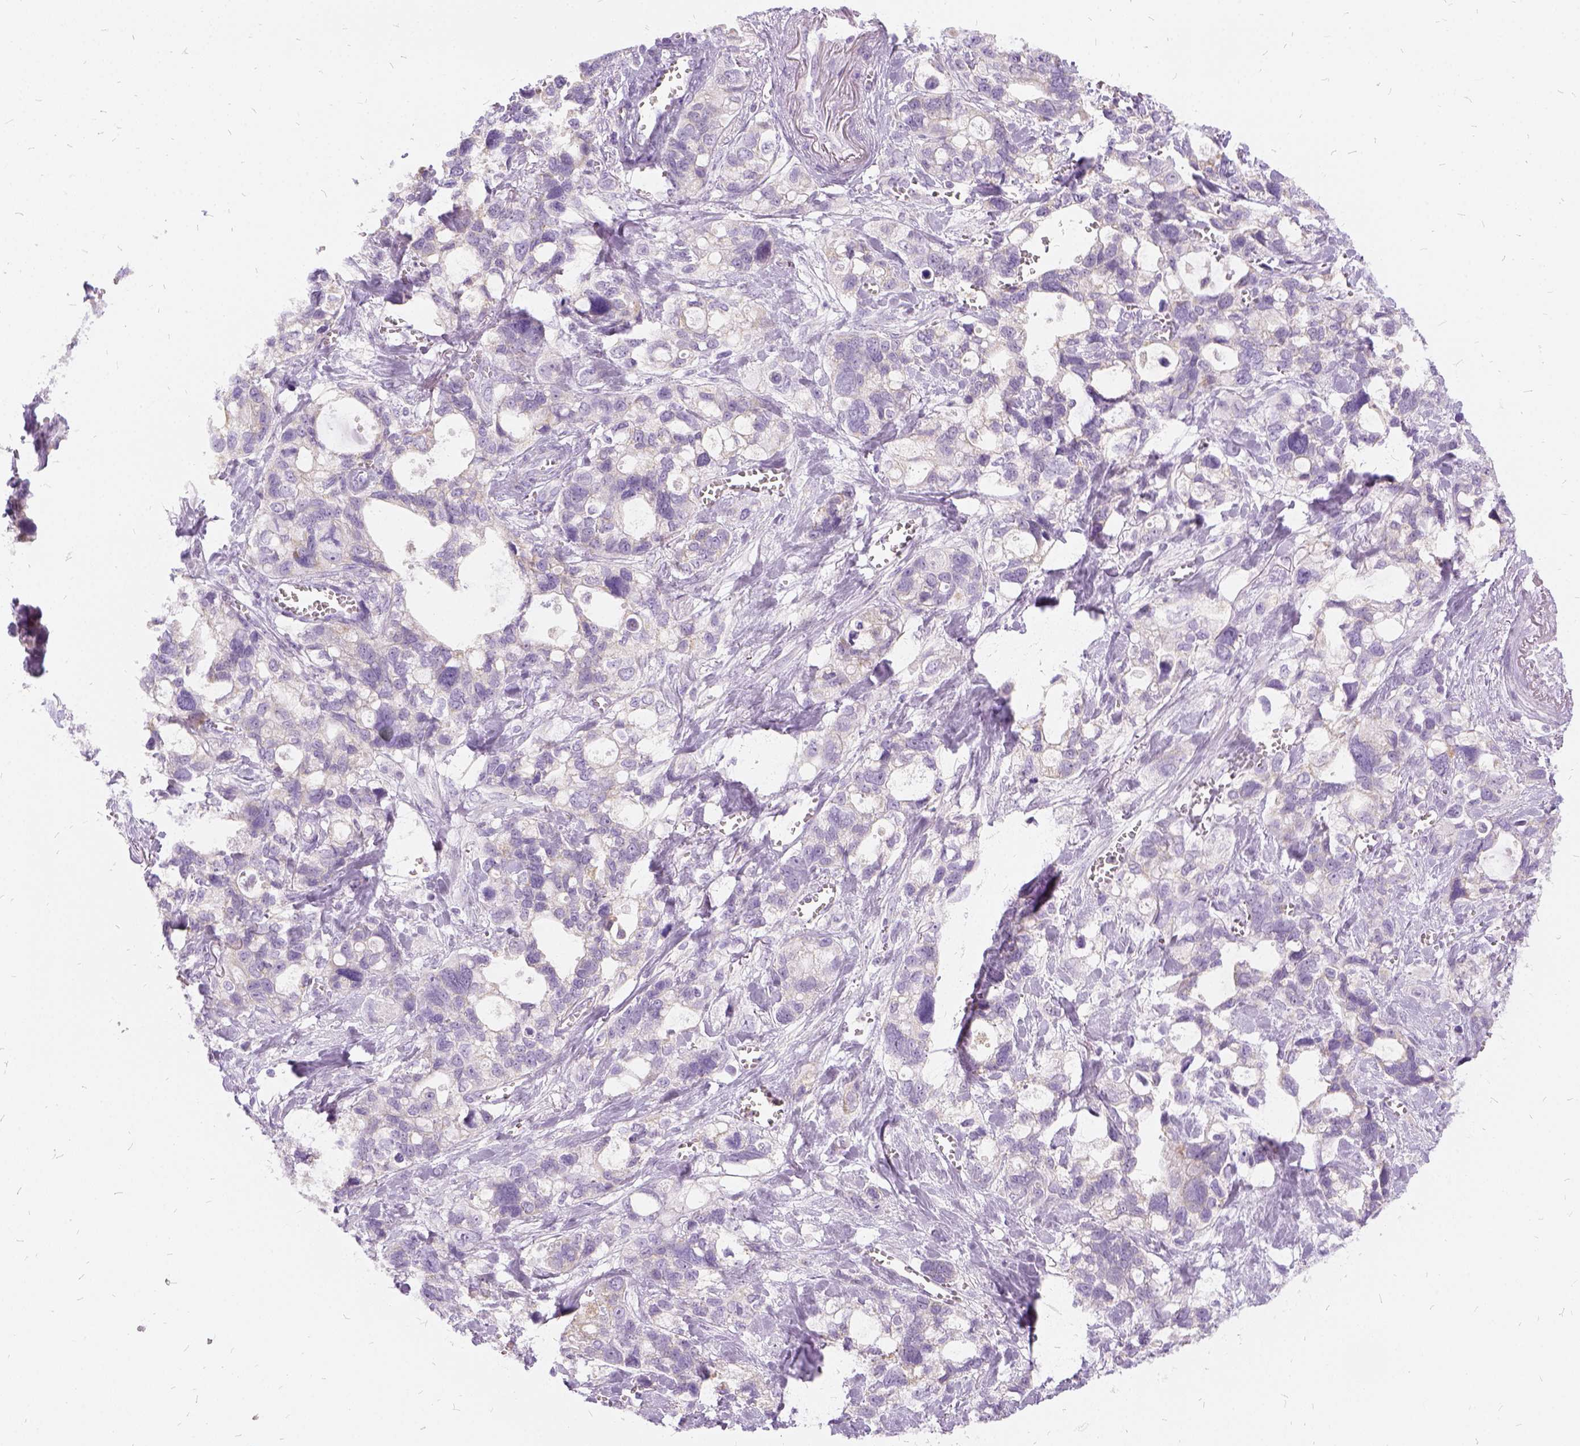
{"staining": {"intensity": "negative", "quantity": "none", "location": "none"}, "tissue": "stomach cancer", "cell_type": "Tumor cells", "image_type": "cancer", "snomed": [{"axis": "morphology", "description": "Adenocarcinoma, NOS"}, {"axis": "topography", "description": "Stomach, upper"}], "caption": "Immunohistochemistry (IHC) histopathology image of adenocarcinoma (stomach) stained for a protein (brown), which demonstrates no expression in tumor cells.", "gene": "FDX1", "patient": {"sex": "female", "age": 81}}